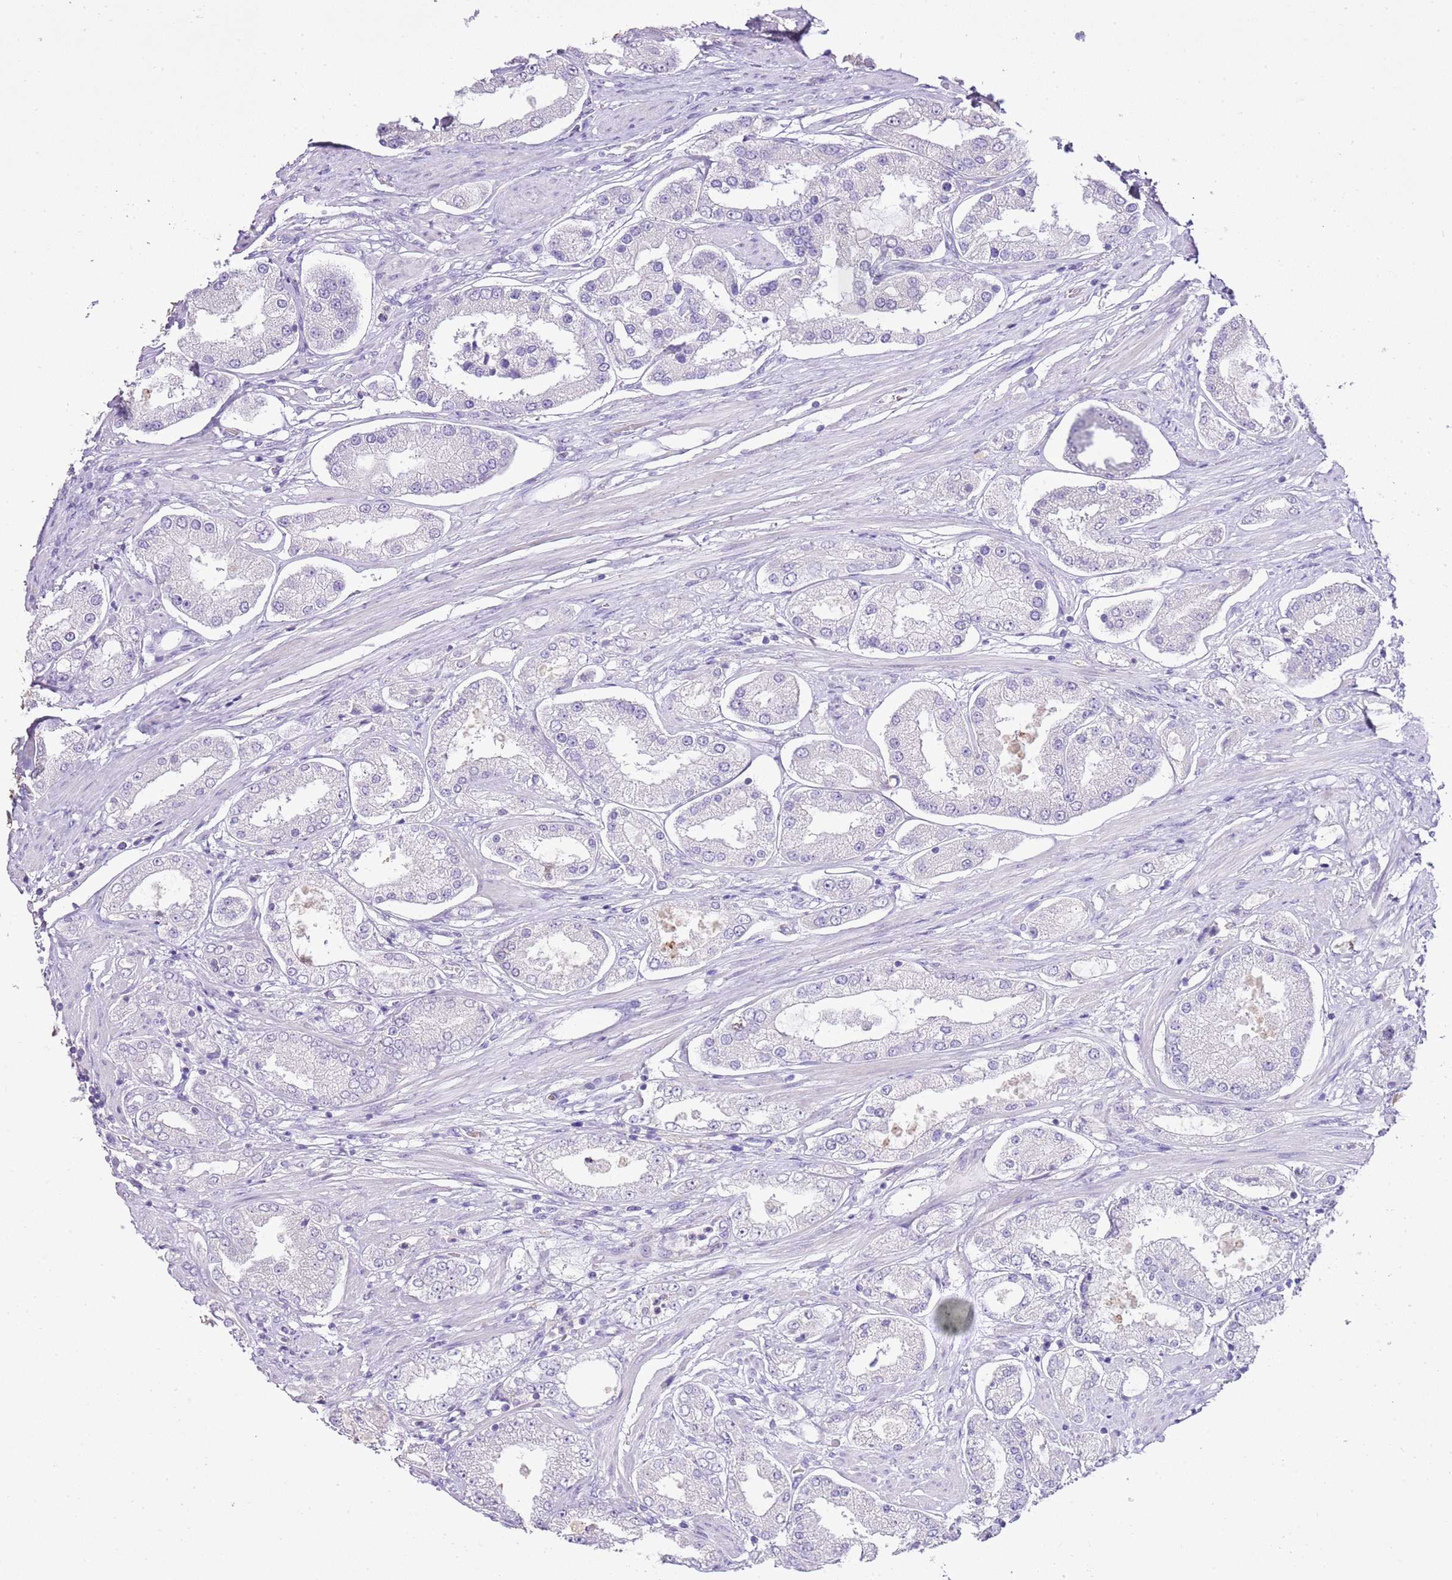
{"staining": {"intensity": "negative", "quantity": "none", "location": "none"}, "tissue": "prostate cancer", "cell_type": "Tumor cells", "image_type": "cancer", "snomed": [{"axis": "morphology", "description": "Adenocarcinoma, High grade"}, {"axis": "topography", "description": "Prostate"}], "caption": "Immunohistochemistry (IHC) of prostate cancer reveals no expression in tumor cells.", "gene": "XPO7", "patient": {"sex": "male", "age": 69}}